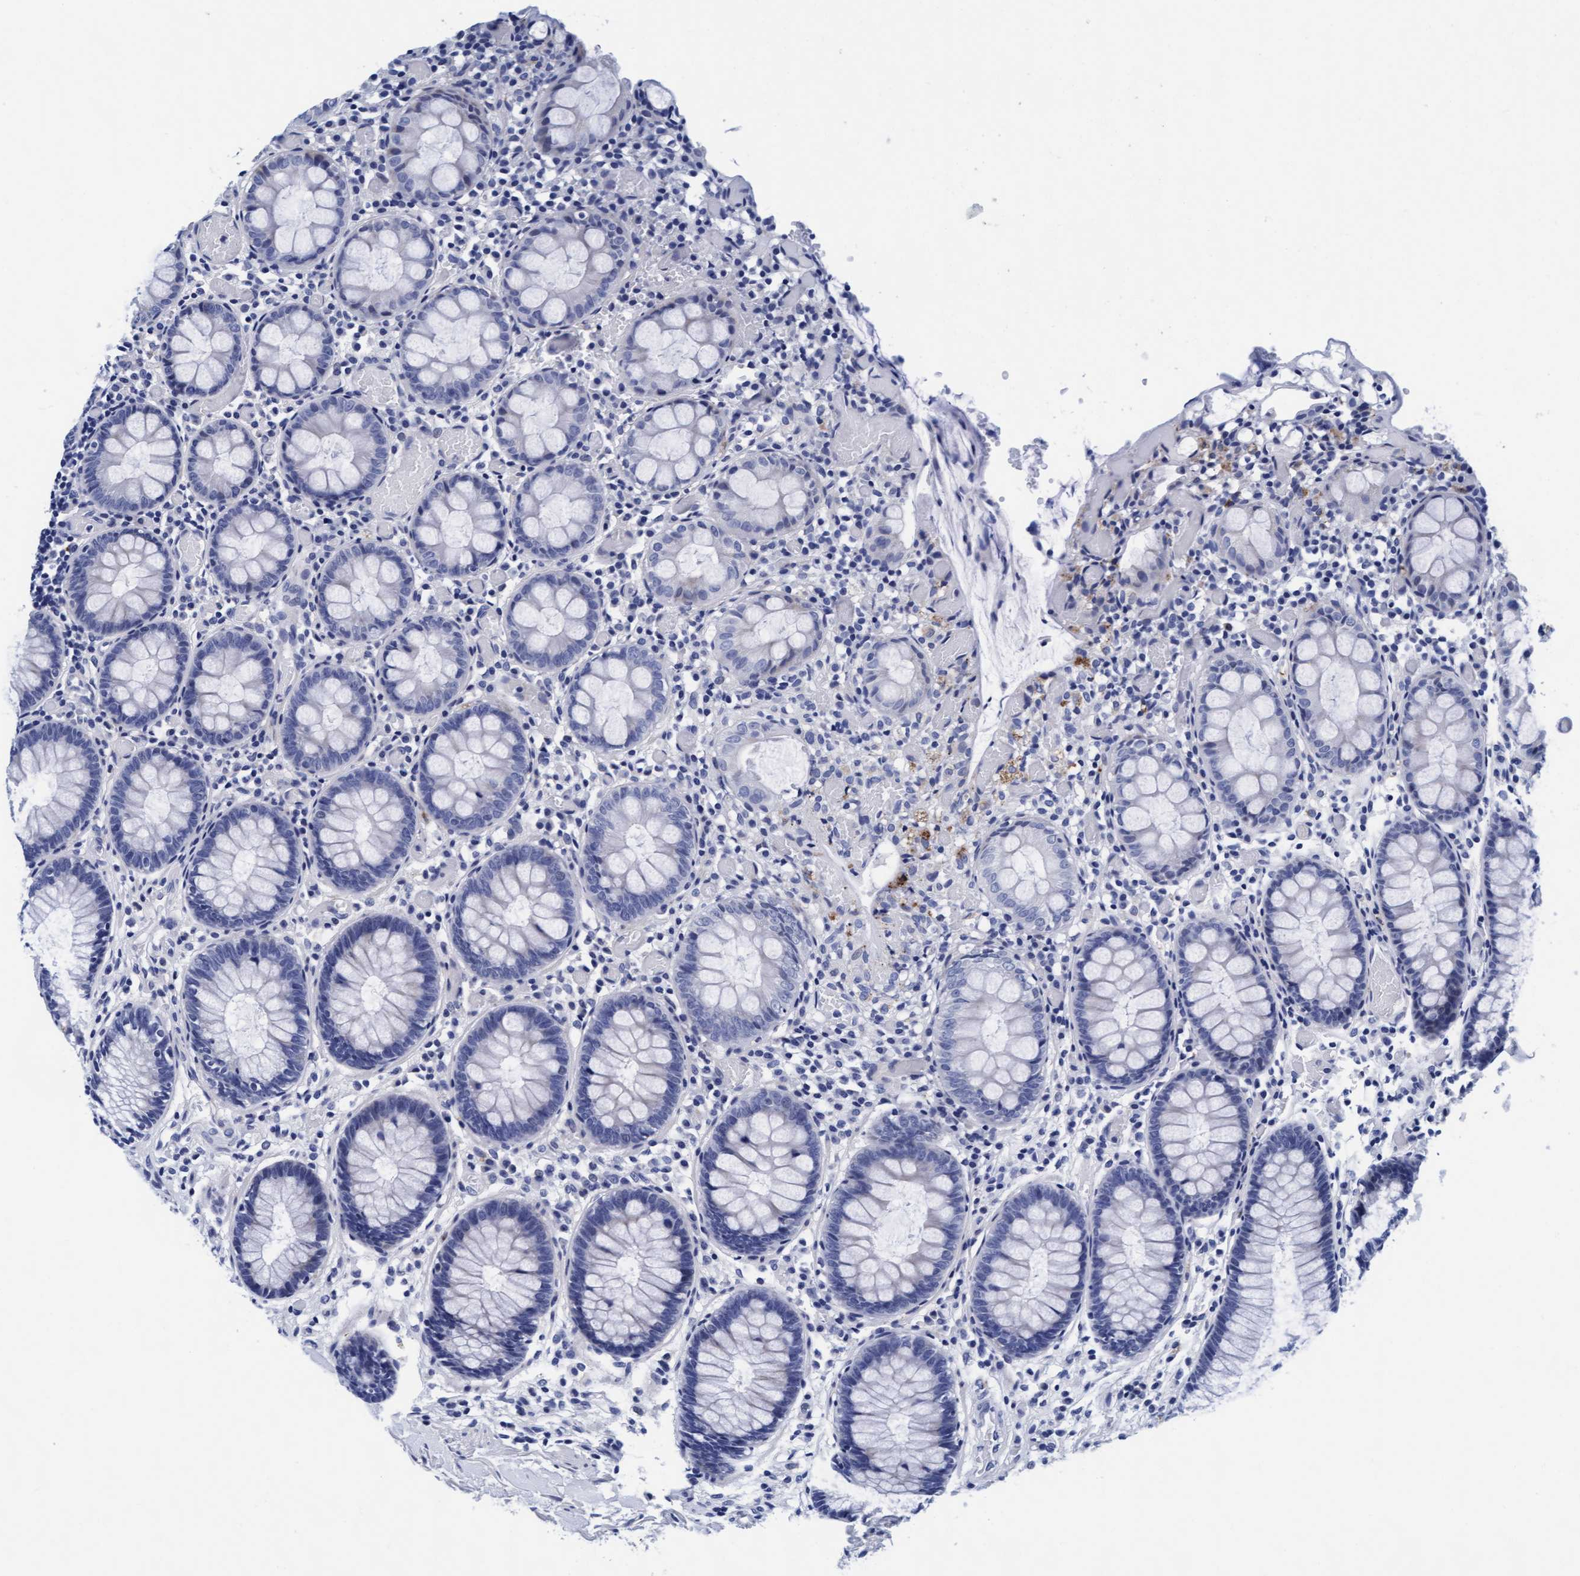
{"staining": {"intensity": "negative", "quantity": "none", "location": "none"}, "tissue": "colon", "cell_type": "Endothelial cells", "image_type": "normal", "snomed": [{"axis": "morphology", "description": "Normal tissue, NOS"}, {"axis": "topography", "description": "Colon"}], "caption": "A photomicrograph of colon stained for a protein reveals no brown staining in endothelial cells.", "gene": "ARSG", "patient": {"sex": "male", "age": 14}}